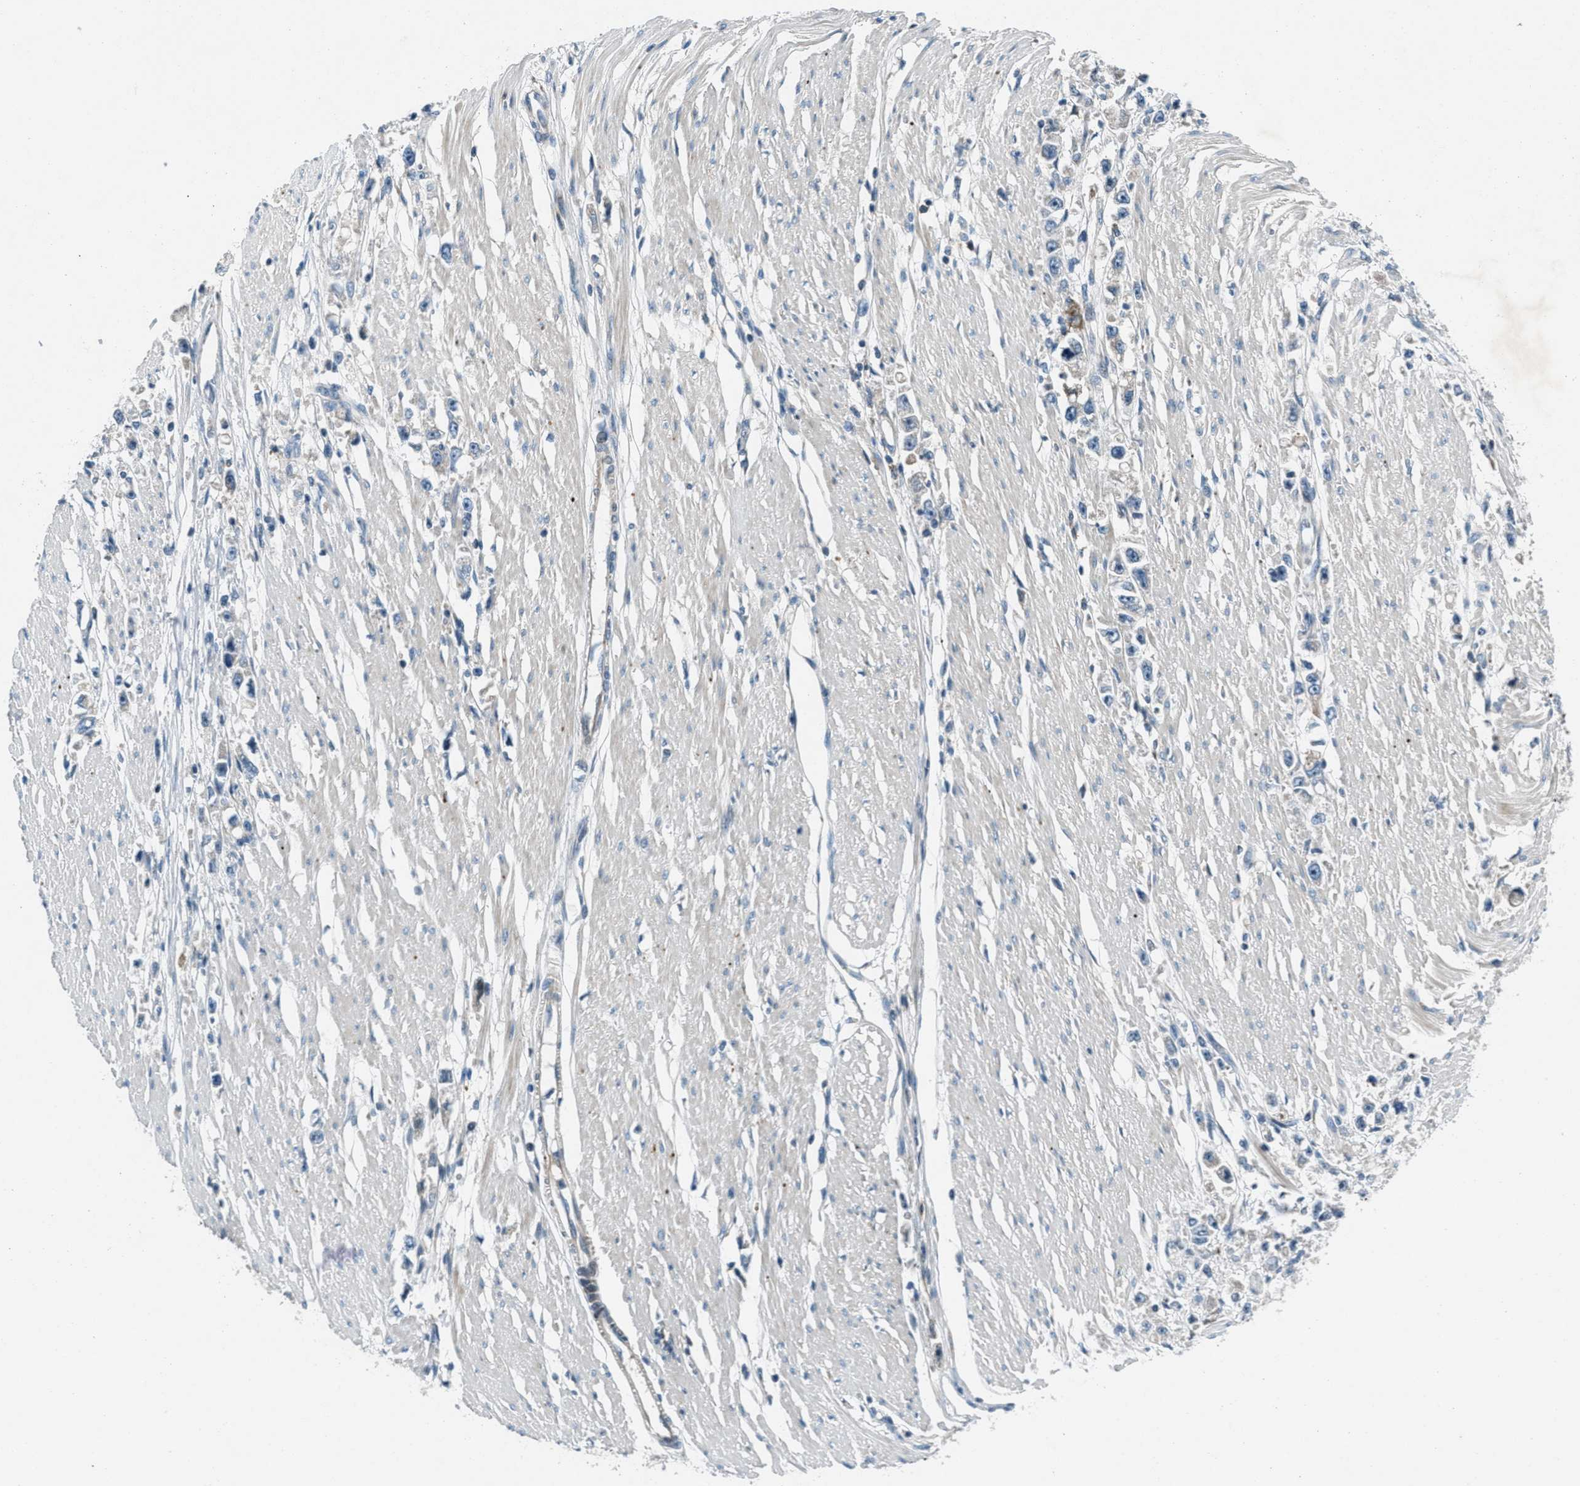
{"staining": {"intensity": "negative", "quantity": "none", "location": "none"}, "tissue": "stomach cancer", "cell_type": "Tumor cells", "image_type": "cancer", "snomed": [{"axis": "morphology", "description": "Adenocarcinoma, NOS"}, {"axis": "topography", "description": "Stomach"}], "caption": "Immunohistochemistry (IHC) of human adenocarcinoma (stomach) demonstrates no expression in tumor cells.", "gene": "CLEC2D", "patient": {"sex": "female", "age": 59}}